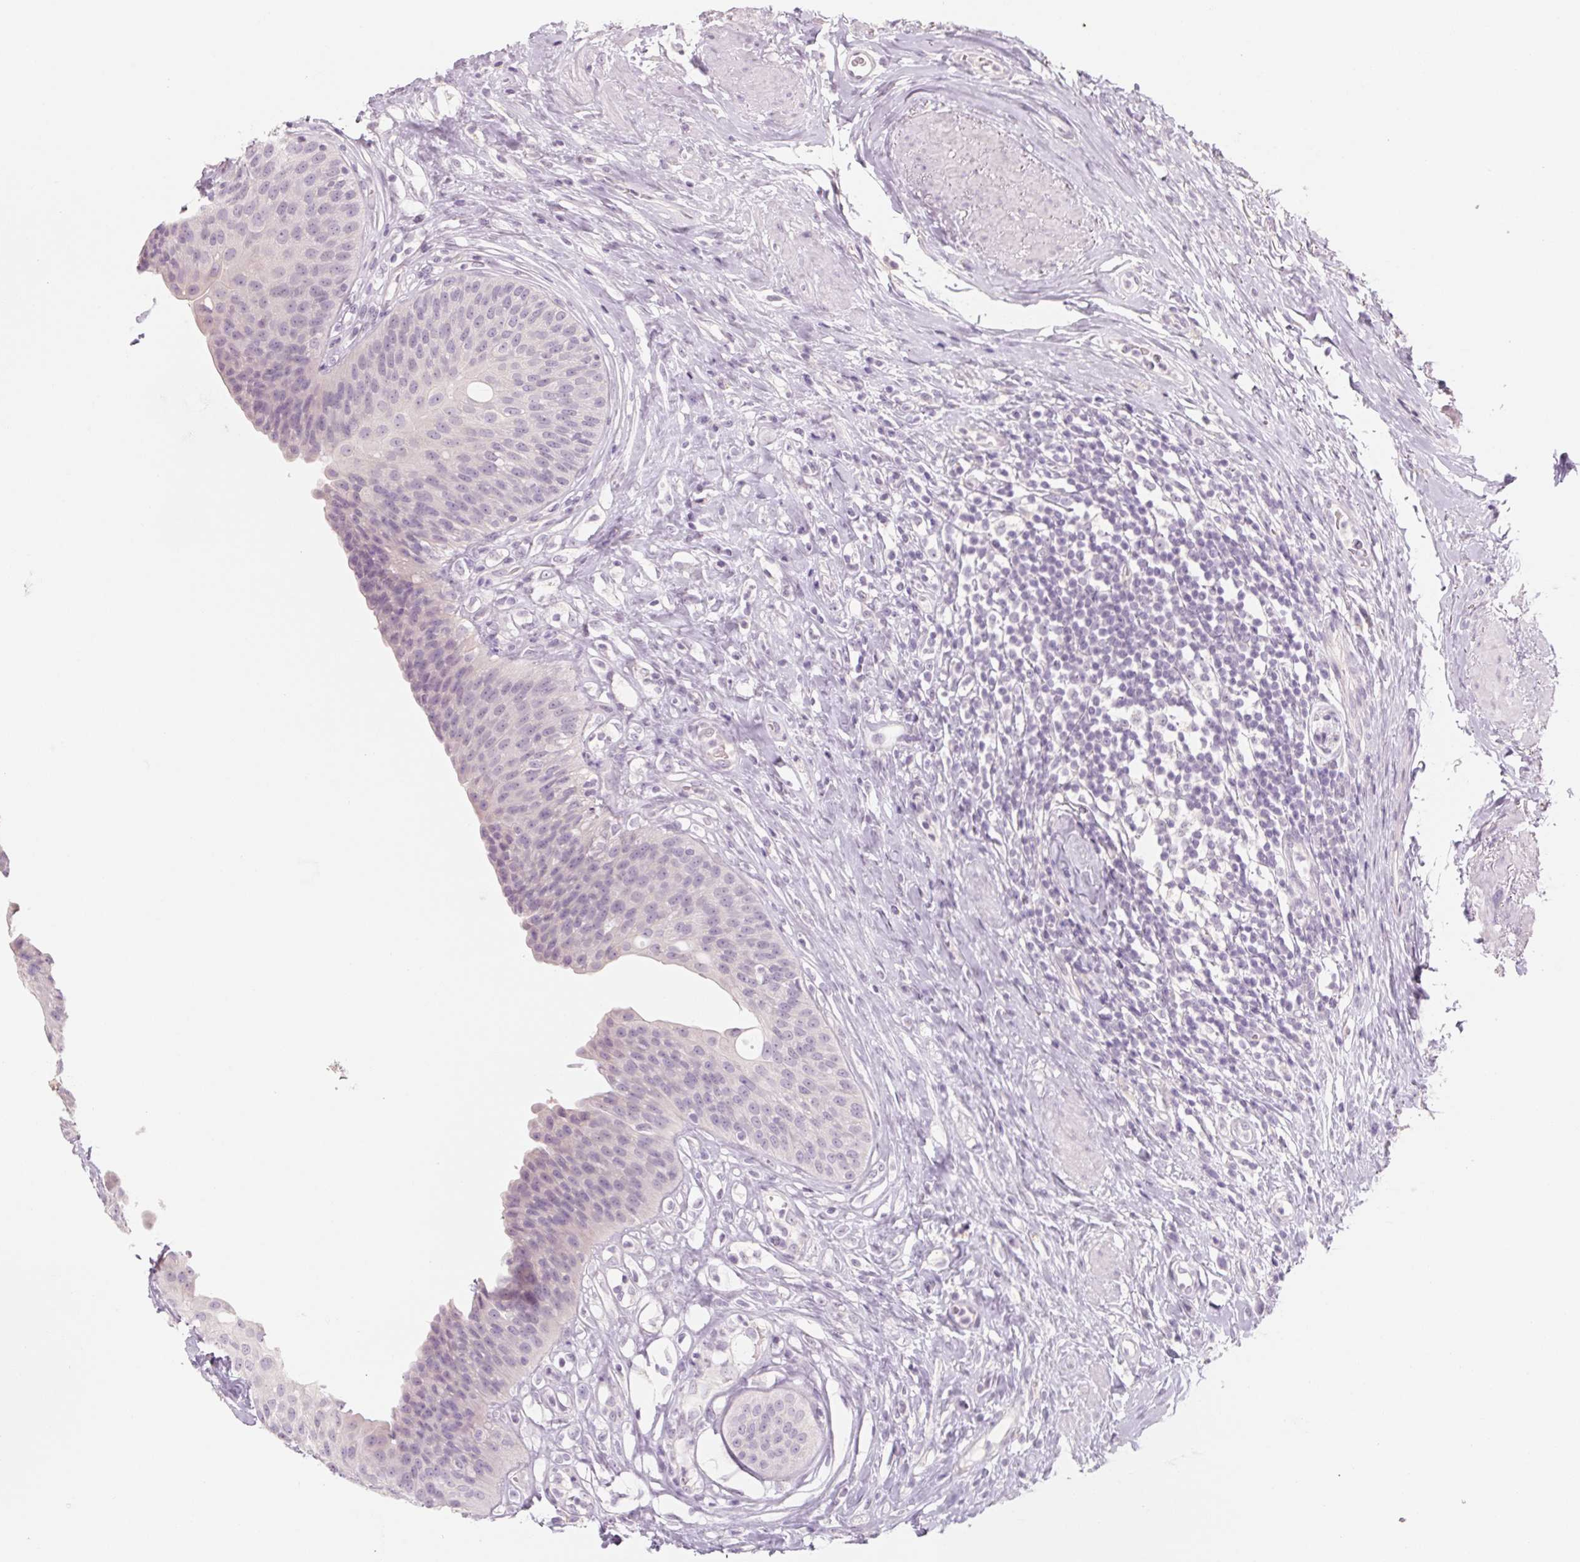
{"staining": {"intensity": "negative", "quantity": "none", "location": "none"}, "tissue": "urinary bladder", "cell_type": "Urothelial cells", "image_type": "normal", "snomed": [{"axis": "morphology", "description": "Normal tissue, NOS"}, {"axis": "topography", "description": "Urinary bladder"}], "caption": "DAB immunohistochemical staining of benign urinary bladder reveals no significant positivity in urothelial cells. The staining was performed using DAB to visualize the protein expression in brown, while the nuclei were stained in blue with hematoxylin (Magnification: 20x).", "gene": "POU1F1", "patient": {"sex": "female", "age": 56}}